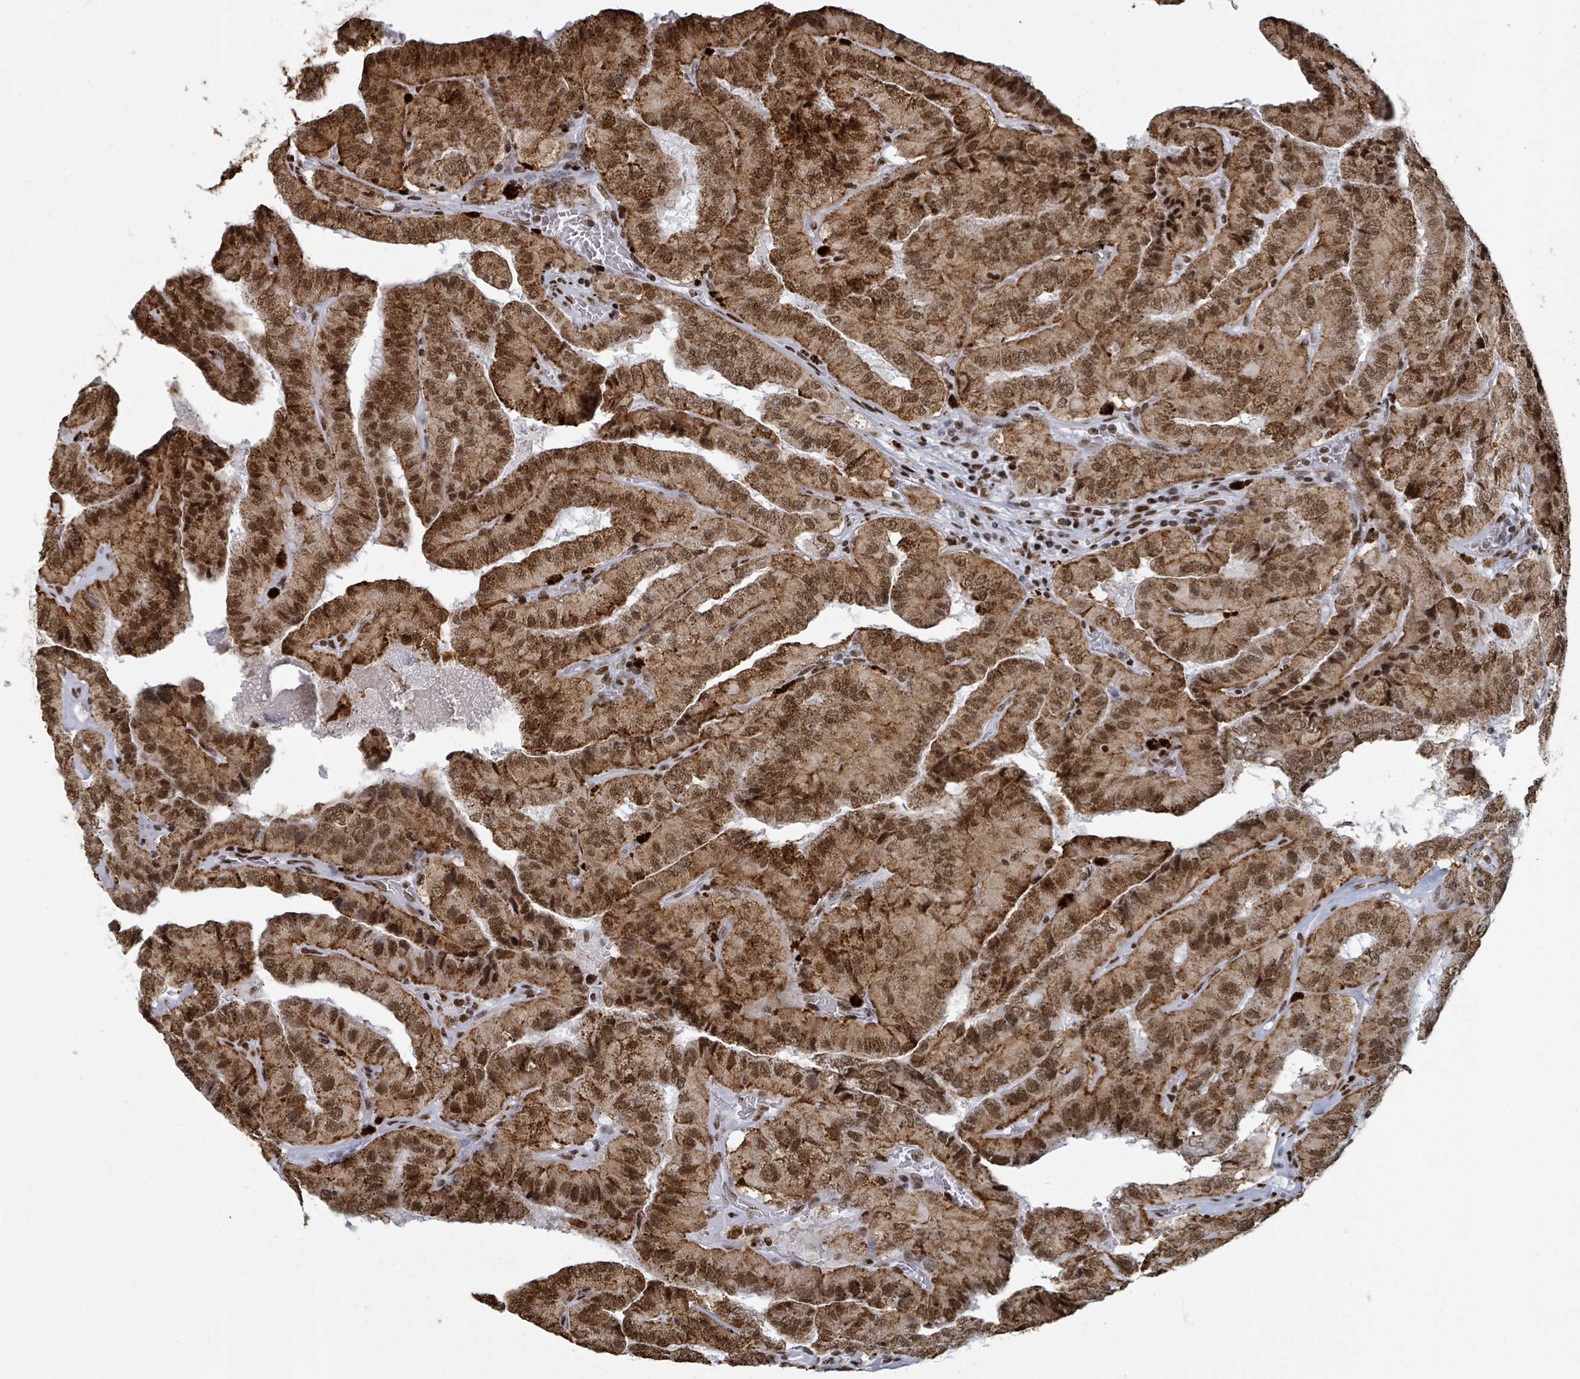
{"staining": {"intensity": "strong", "quantity": ">75%", "location": "cytoplasmic/membranous,nuclear"}, "tissue": "thyroid cancer", "cell_type": "Tumor cells", "image_type": "cancer", "snomed": [{"axis": "morphology", "description": "Normal tissue, NOS"}, {"axis": "morphology", "description": "Papillary adenocarcinoma, NOS"}, {"axis": "topography", "description": "Thyroid gland"}], "caption": "Thyroid papillary adenocarcinoma stained for a protein reveals strong cytoplasmic/membranous and nuclear positivity in tumor cells.", "gene": "DHX16", "patient": {"sex": "female", "age": 59}}